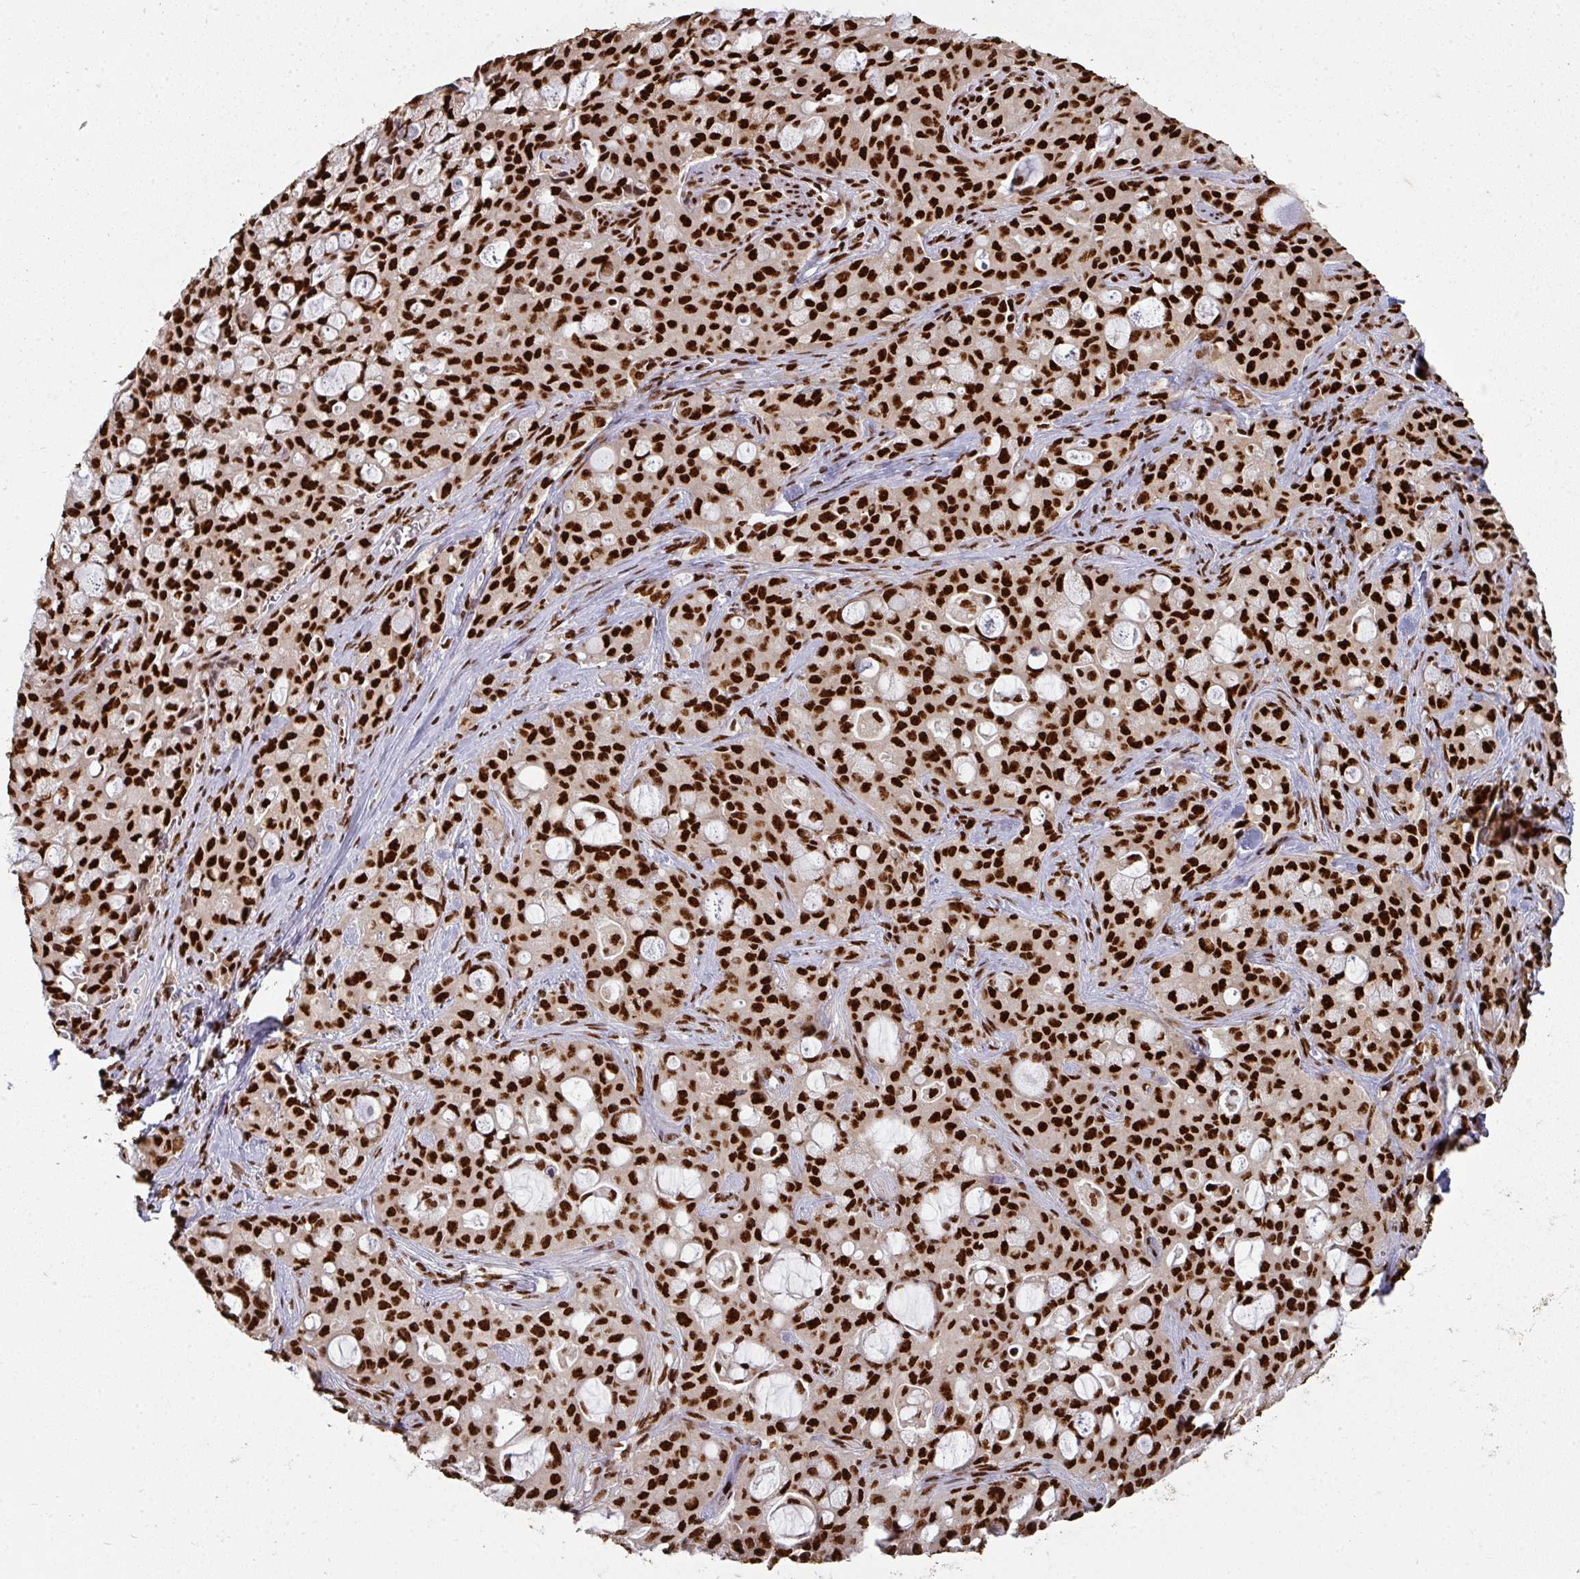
{"staining": {"intensity": "strong", "quantity": ">75%", "location": "nuclear"}, "tissue": "lung cancer", "cell_type": "Tumor cells", "image_type": "cancer", "snomed": [{"axis": "morphology", "description": "Adenocarcinoma, NOS"}, {"axis": "topography", "description": "Lung"}], "caption": "Strong nuclear expression is appreciated in approximately >75% of tumor cells in lung adenocarcinoma.", "gene": "SIK3", "patient": {"sex": "female", "age": 44}}